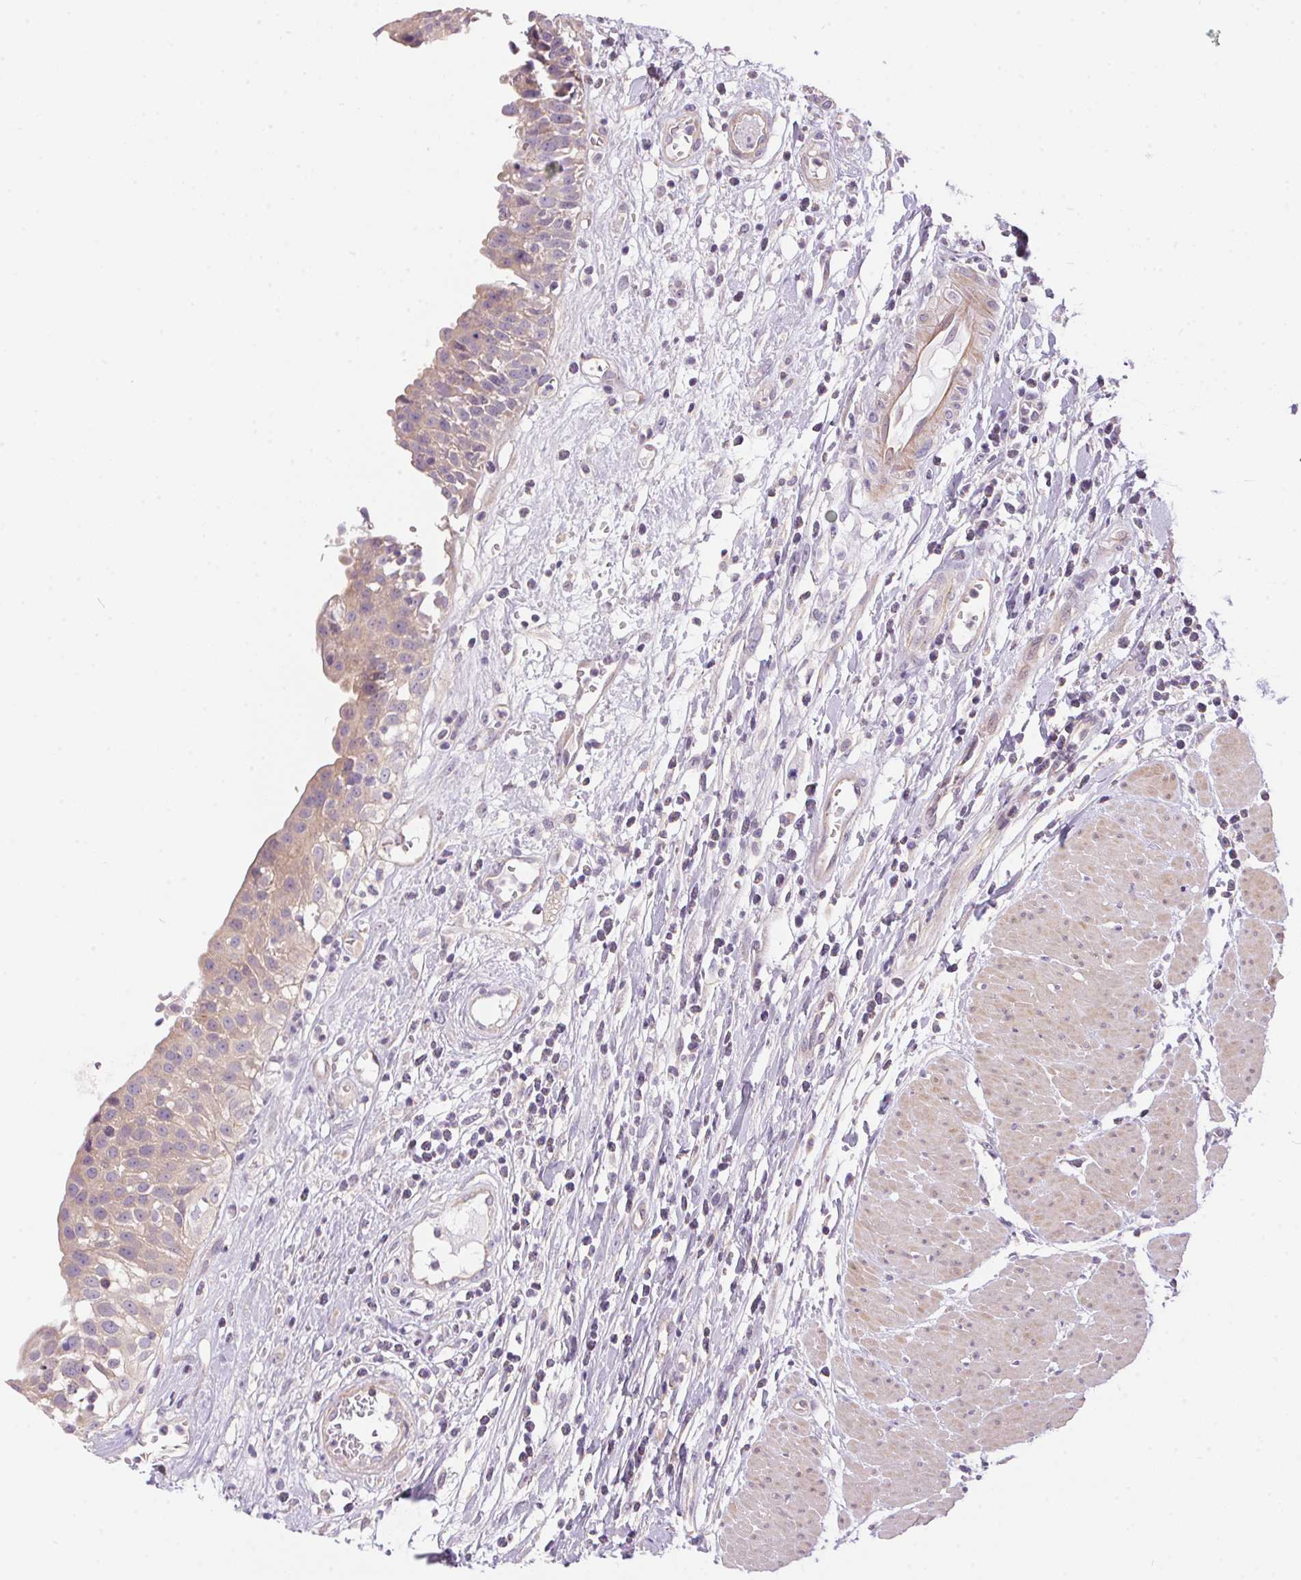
{"staining": {"intensity": "weak", "quantity": ">75%", "location": "cytoplasmic/membranous"}, "tissue": "urinary bladder", "cell_type": "Urothelial cells", "image_type": "normal", "snomed": [{"axis": "morphology", "description": "Normal tissue, NOS"}, {"axis": "topography", "description": "Urinary bladder"}], "caption": "Human urinary bladder stained for a protein (brown) displays weak cytoplasmic/membranous positive staining in approximately >75% of urothelial cells.", "gene": "UNC13B", "patient": {"sex": "male", "age": 64}}